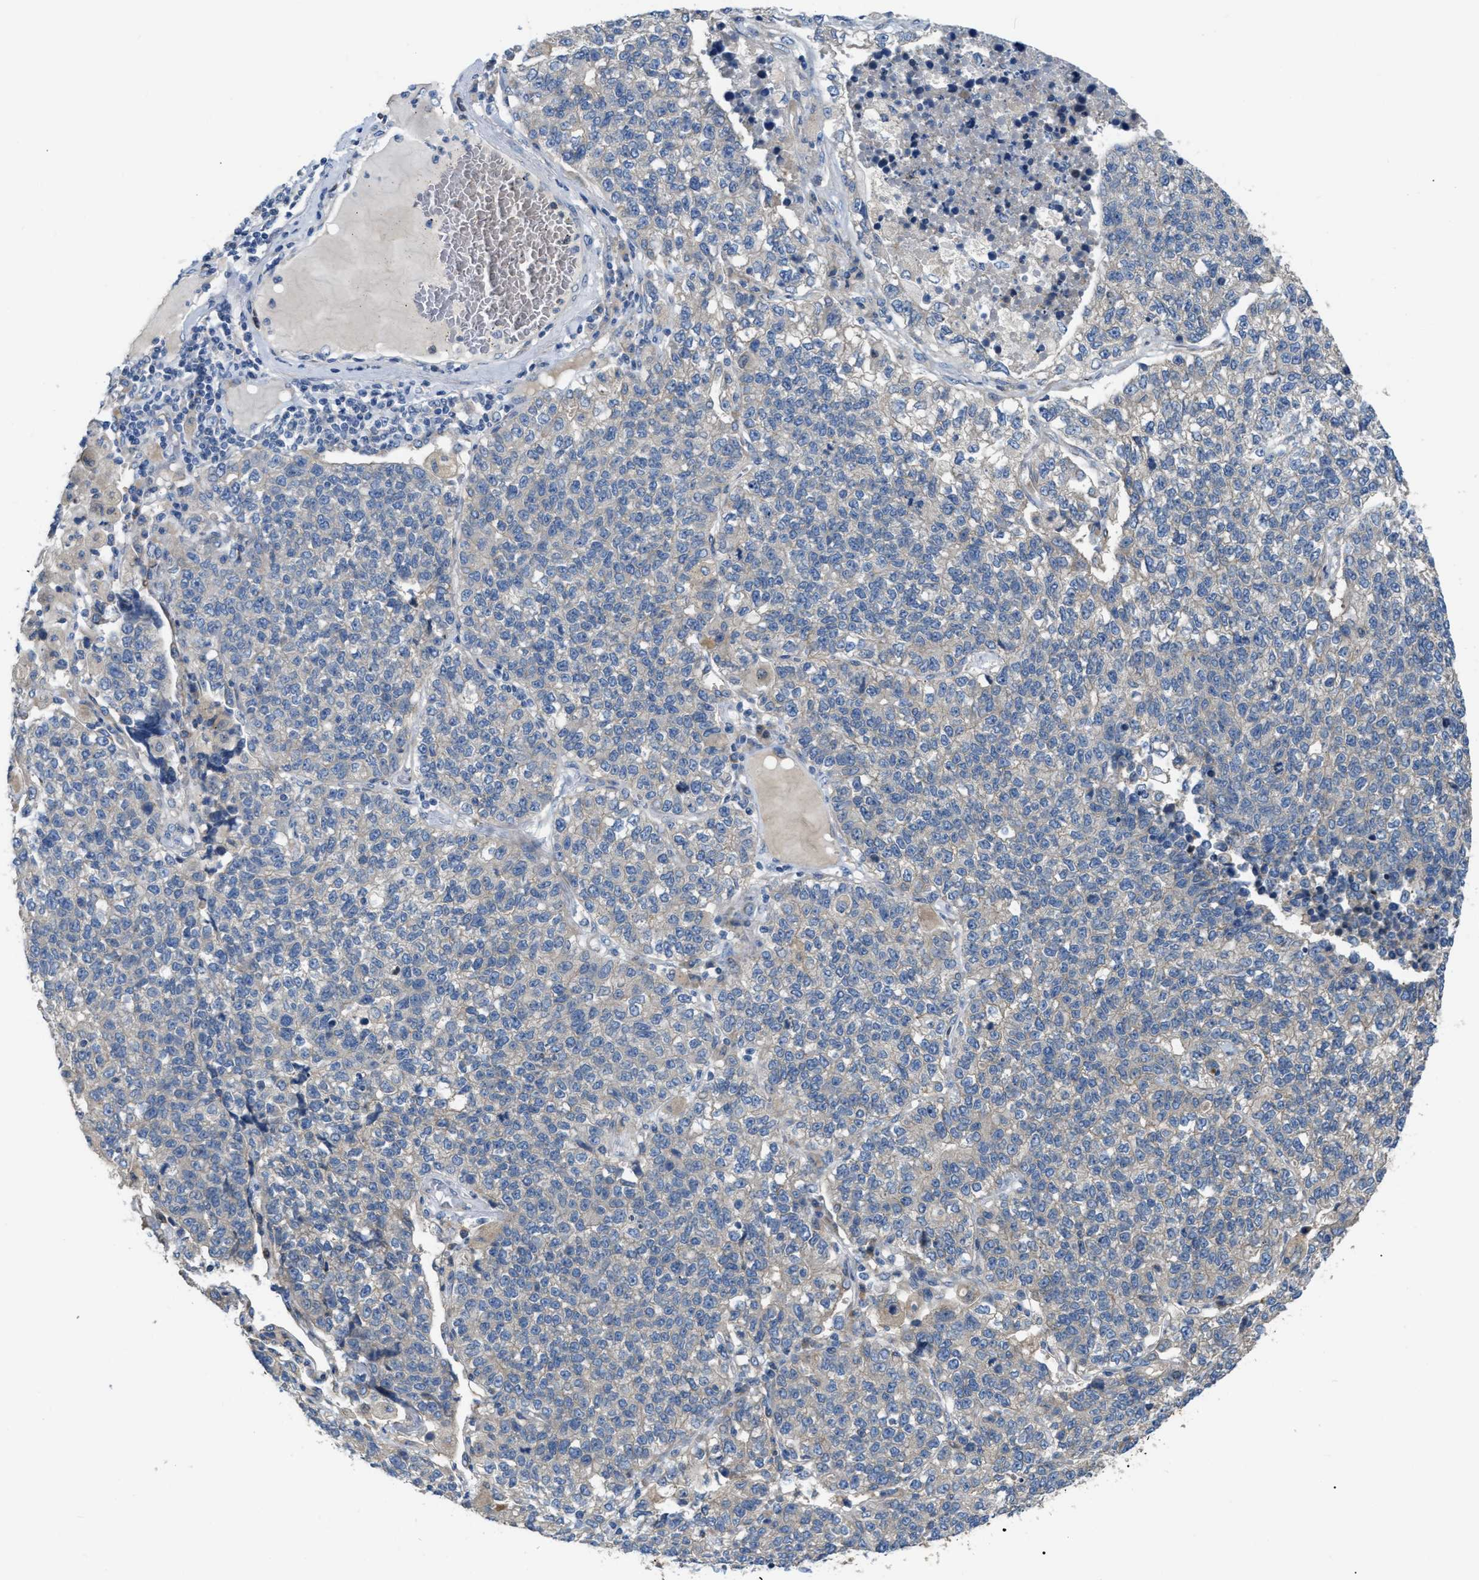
{"staining": {"intensity": "negative", "quantity": "none", "location": "none"}, "tissue": "lung cancer", "cell_type": "Tumor cells", "image_type": "cancer", "snomed": [{"axis": "morphology", "description": "Adenocarcinoma, NOS"}, {"axis": "topography", "description": "Lung"}], "caption": "Immunohistochemistry (IHC) photomicrograph of lung cancer (adenocarcinoma) stained for a protein (brown), which displays no expression in tumor cells.", "gene": "DHX58", "patient": {"sex": "male", "age": 49}}